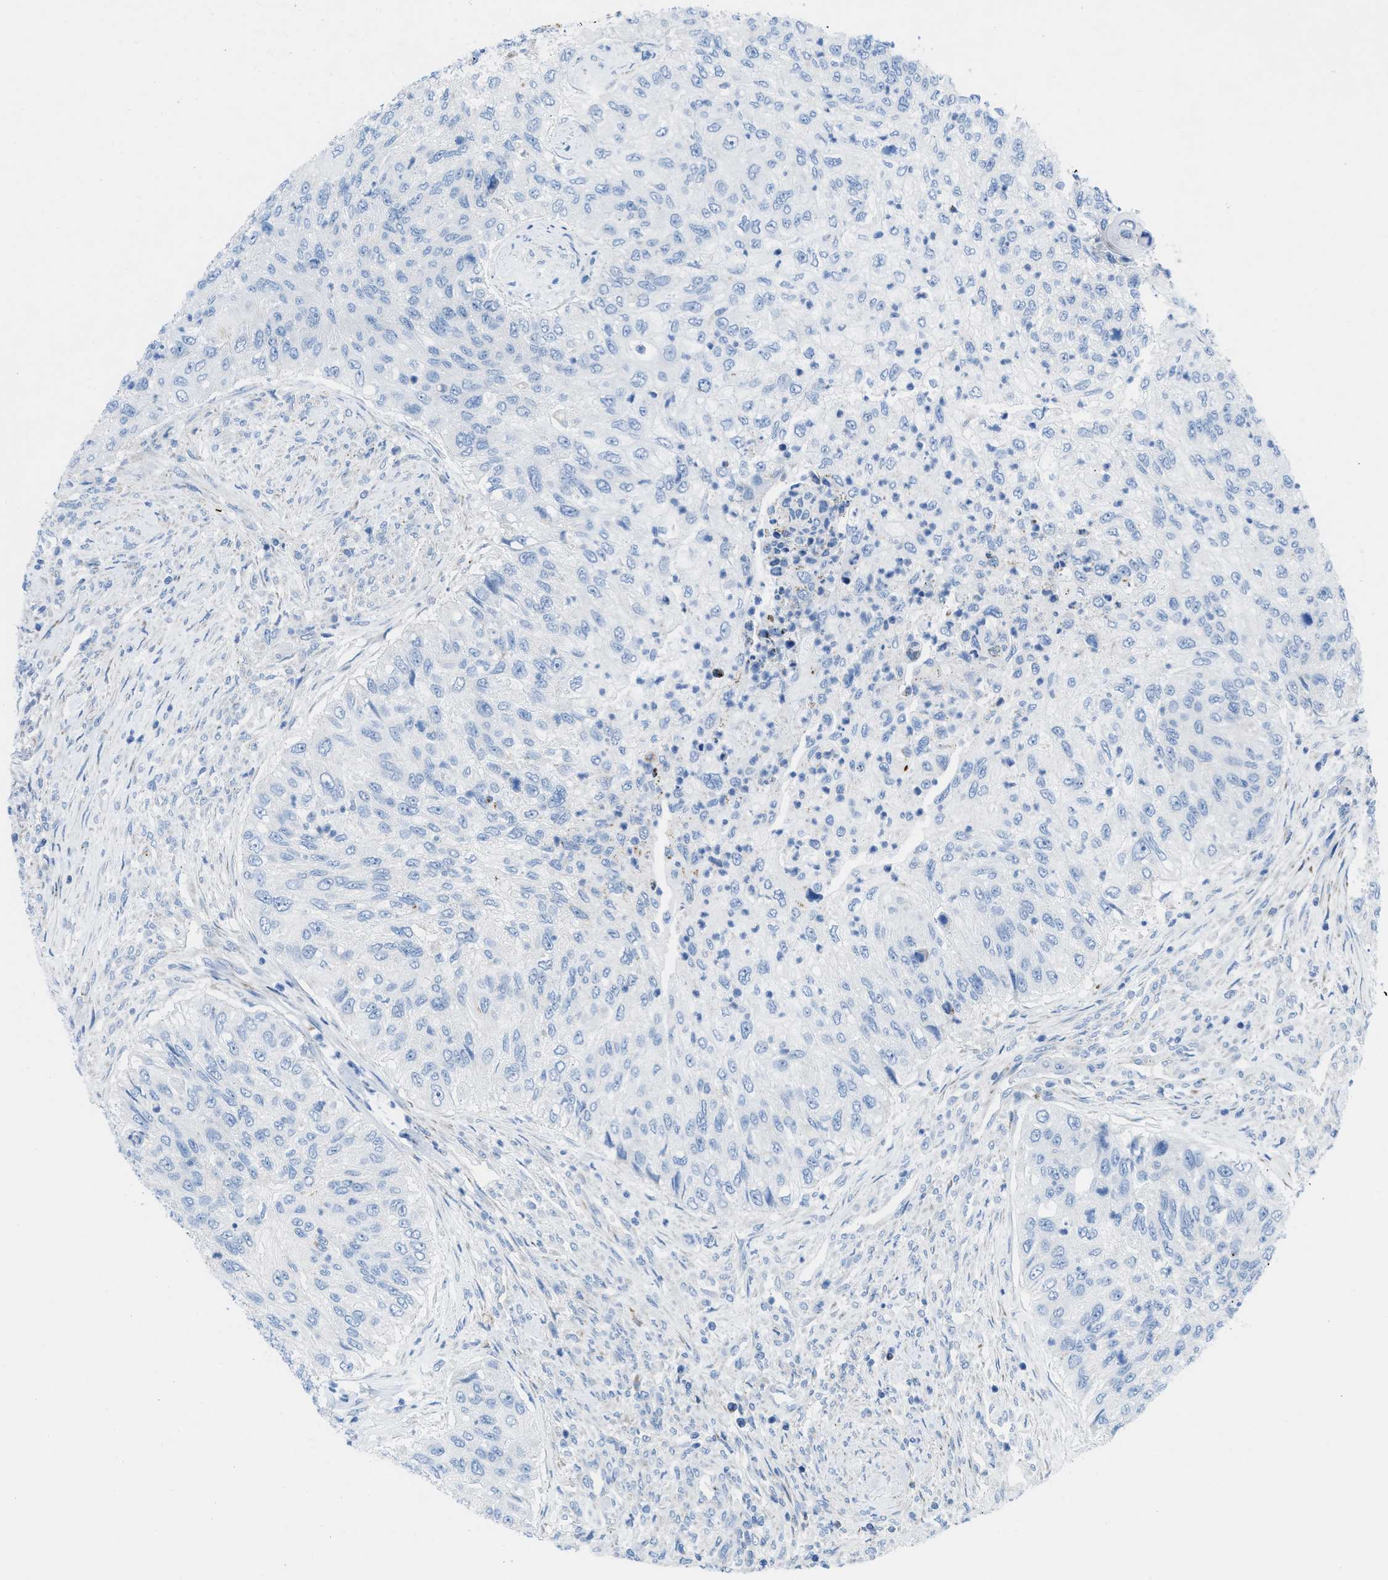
{"staining": {"intensity": "negative", "quantity": "none", "location": "none"}, "tissue": "urothelial cancer", "cell_type": "Tumor cells", "image_type": "cancer", "snomed": [{"axis": "morphology", "description": "Urothelial carcinoma, High grade"}, {"axis": "topography", "description": "Urinary bladder"}], "caption": "Urothelial cancer stained for a protein using immunohistochemistry reveals no positivity tumor cells.", "gene": "RBBP9", "patient": {"sex": "female", "age": 60}}